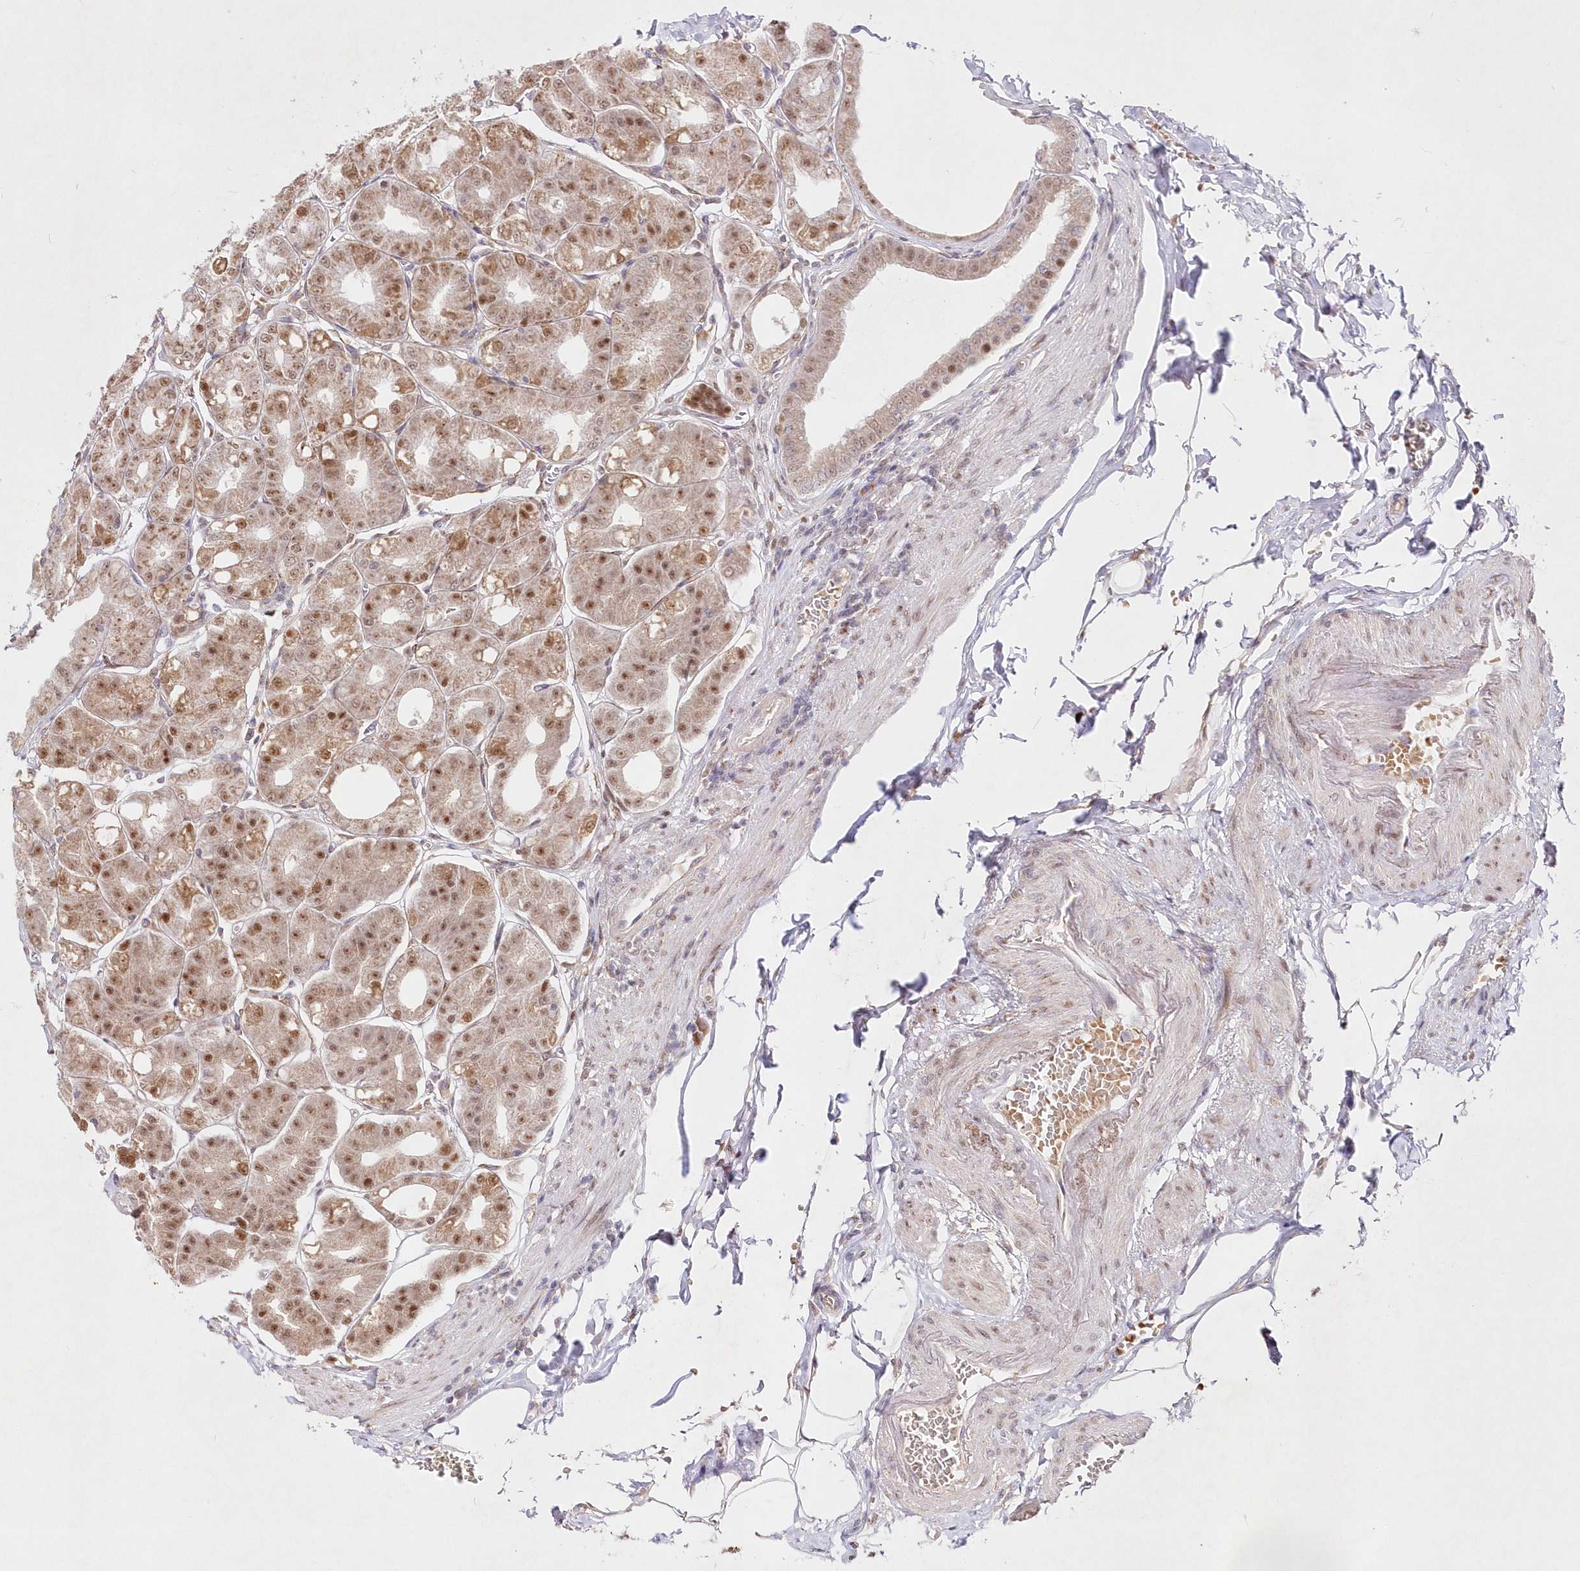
{"staining": {"intensity": "strong", "quantity": ">75%", "location": "cytoplasmic/membranous,nuclear"}, "tissue": "stomach", "cell_type": "Glandular cells", "image_type": "normal", "snomed": [{"axis": "morphology", "description": "Normal tissue, NOS"}, {"axis": "topography", "description": "Stomach, lower"}], "caption": "IHC of benign human stomach reveals high levels of strong cytoplasmic/membranous,nuclear expression in approximately >75% of glandular cells. (Brightfield microscopy of DAB IHC at high magnification).", "gene": "LDB1", "patient": {"sex": "male", "age": 71}}